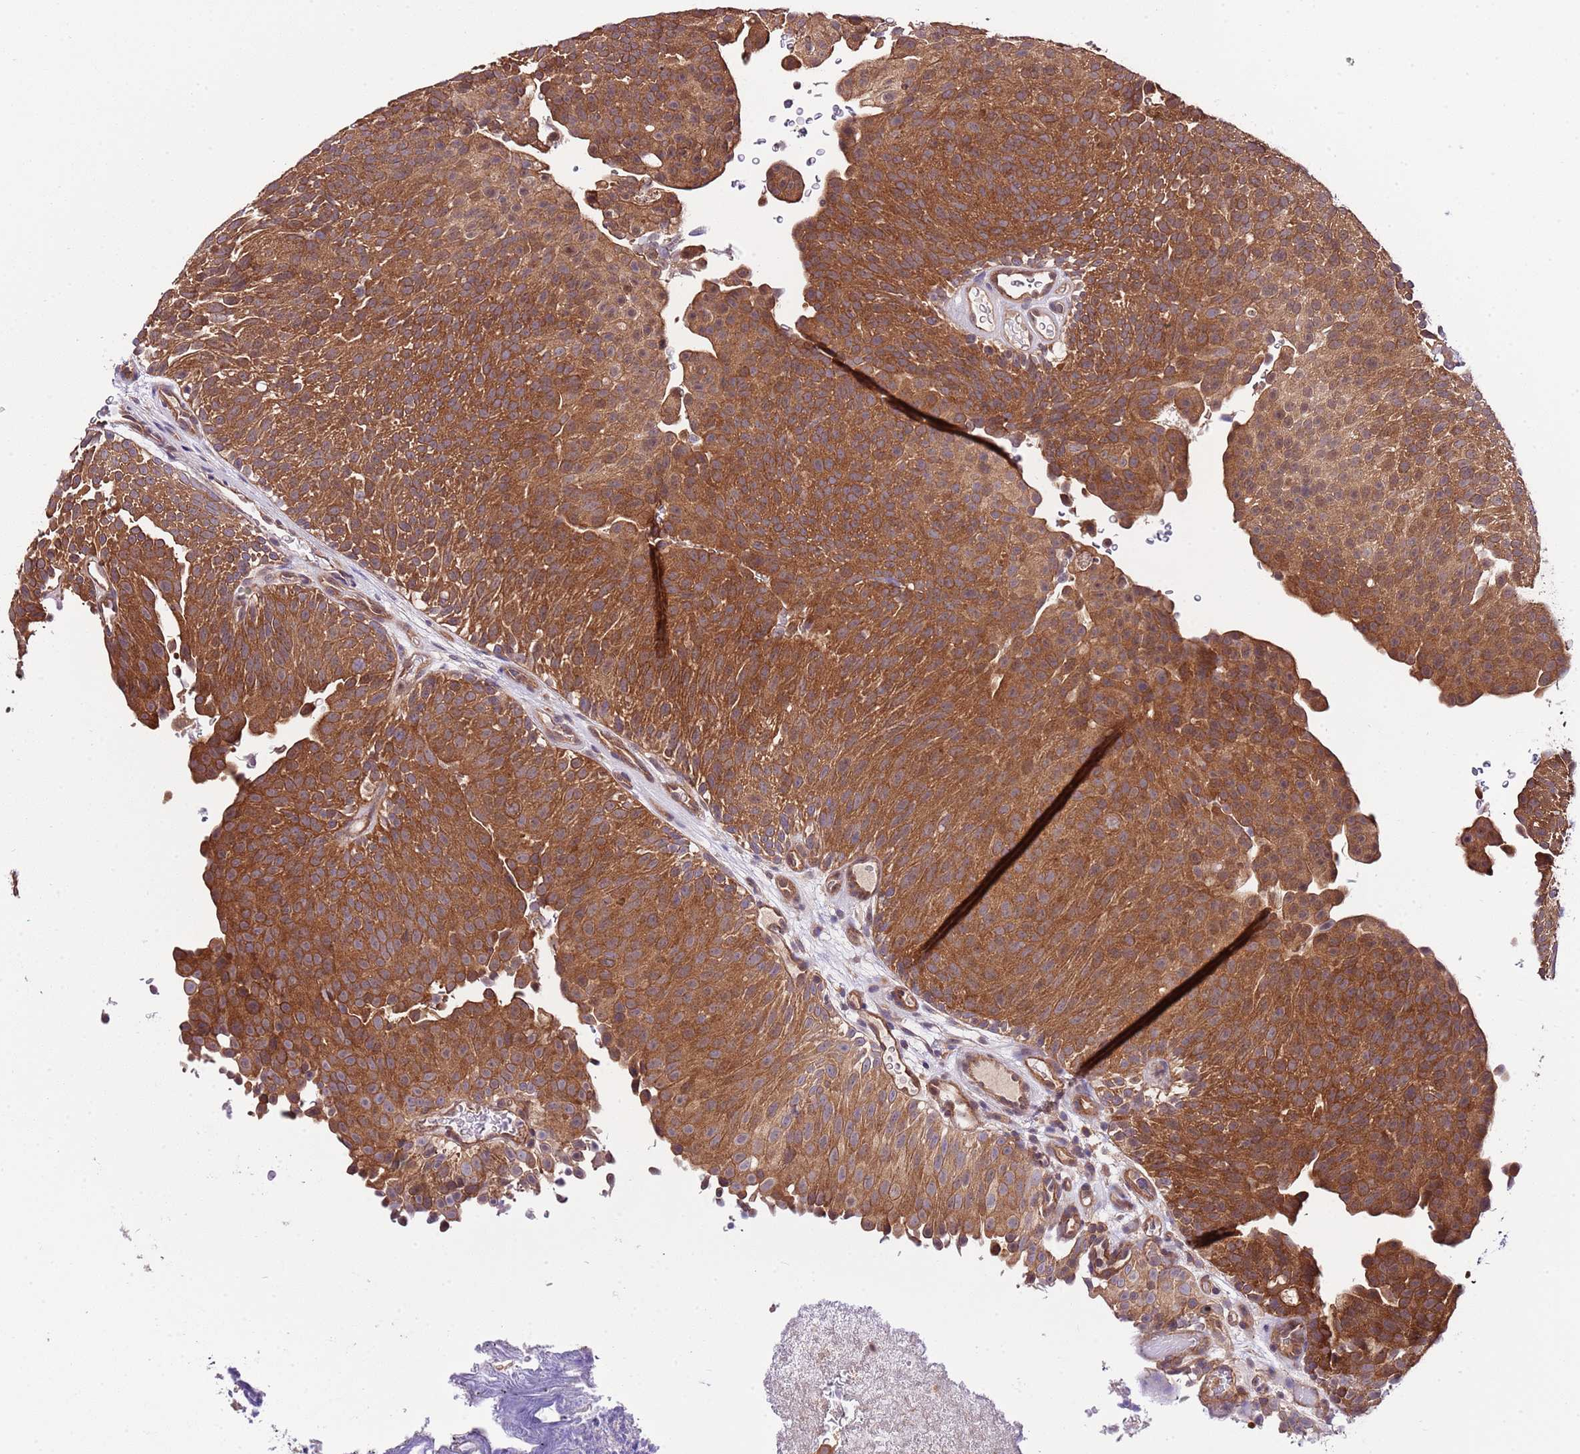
{"staining": {"intensity": "strong", "quantity": ">75%", "location": "cytoplasmic/membranous"}, "tissue": "urothelial cancer", "cell_type": "Tumor cells", "image_type": "cancer", "snomed": [{"axis": "morphology", "description": "Urothelial carcinoma, Low grade"}, {"axis": "topography", "description": "Urinary bladder"}], "caption": "Urothelial carcinoma (low-grade) tissue exhibits strong cytoplasmic/membranous staining in about >75% of tumor cells", "gene": "DONSON", "patient": {"sex": "male", "age": 78}}